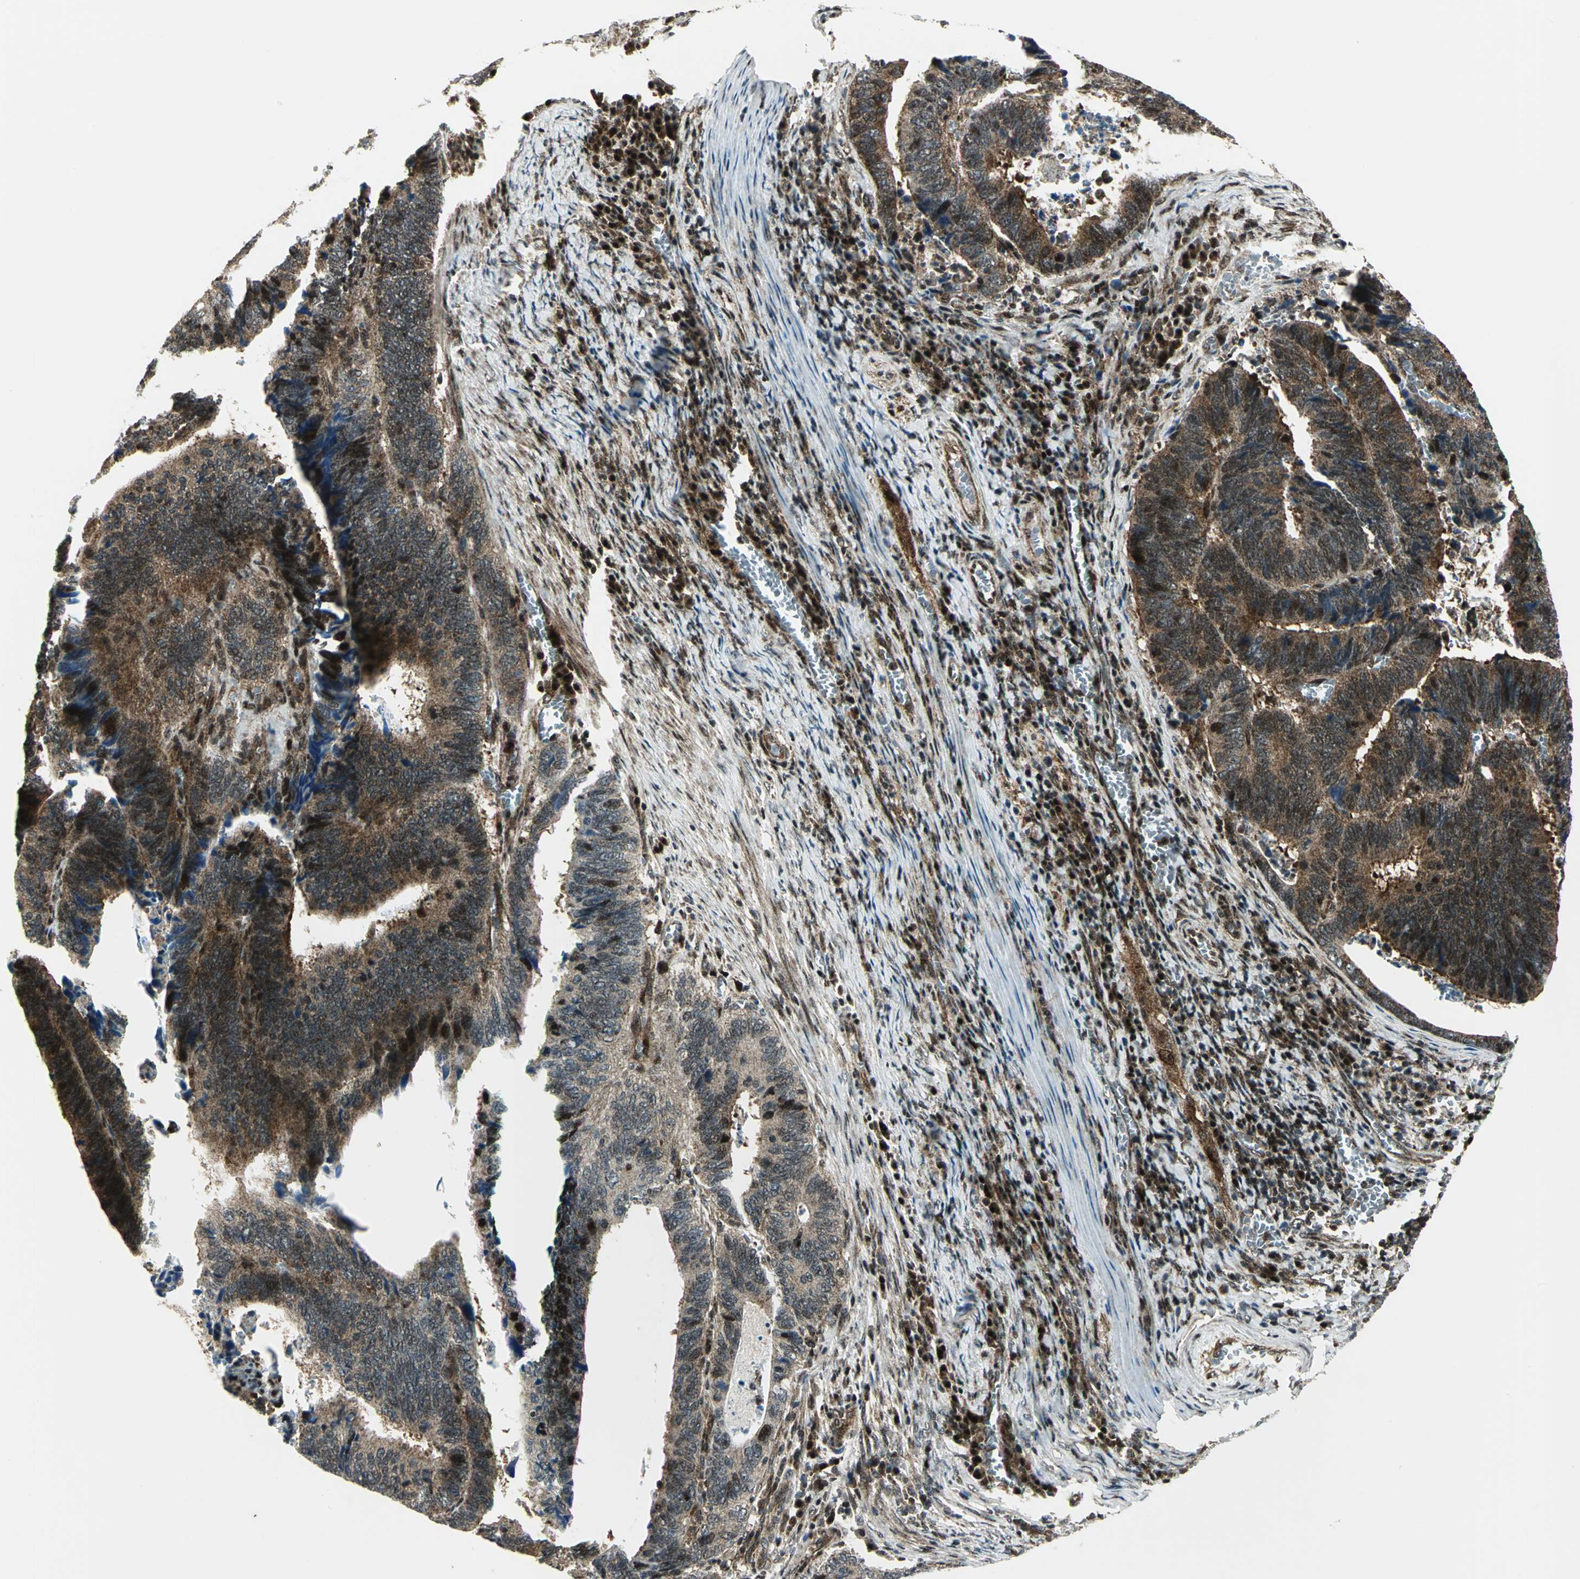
{"staining": {"intensity": "strong", "quantity": ">75%", "location": "cytoplasmic/membranous,nuclear"}, "tissue": "colorectal cancer", "cell_type": "Tumor cells", "image_type": "cancer", "snomed": [{"axis": "morphology", "description": "Adenocarcinoma, NOS"}, {"axis": "topography", "description": "Colon"}], "caption": "Immunohistochemistry (IHC) of human adenocarcinoma (colorectal) reveals high levels of strong cytoplasmic/membranous and nuclear positivity in about >75% of tumor cells.", "gene": "COPS5", "patient": {"sex": "male", "age": 72}}